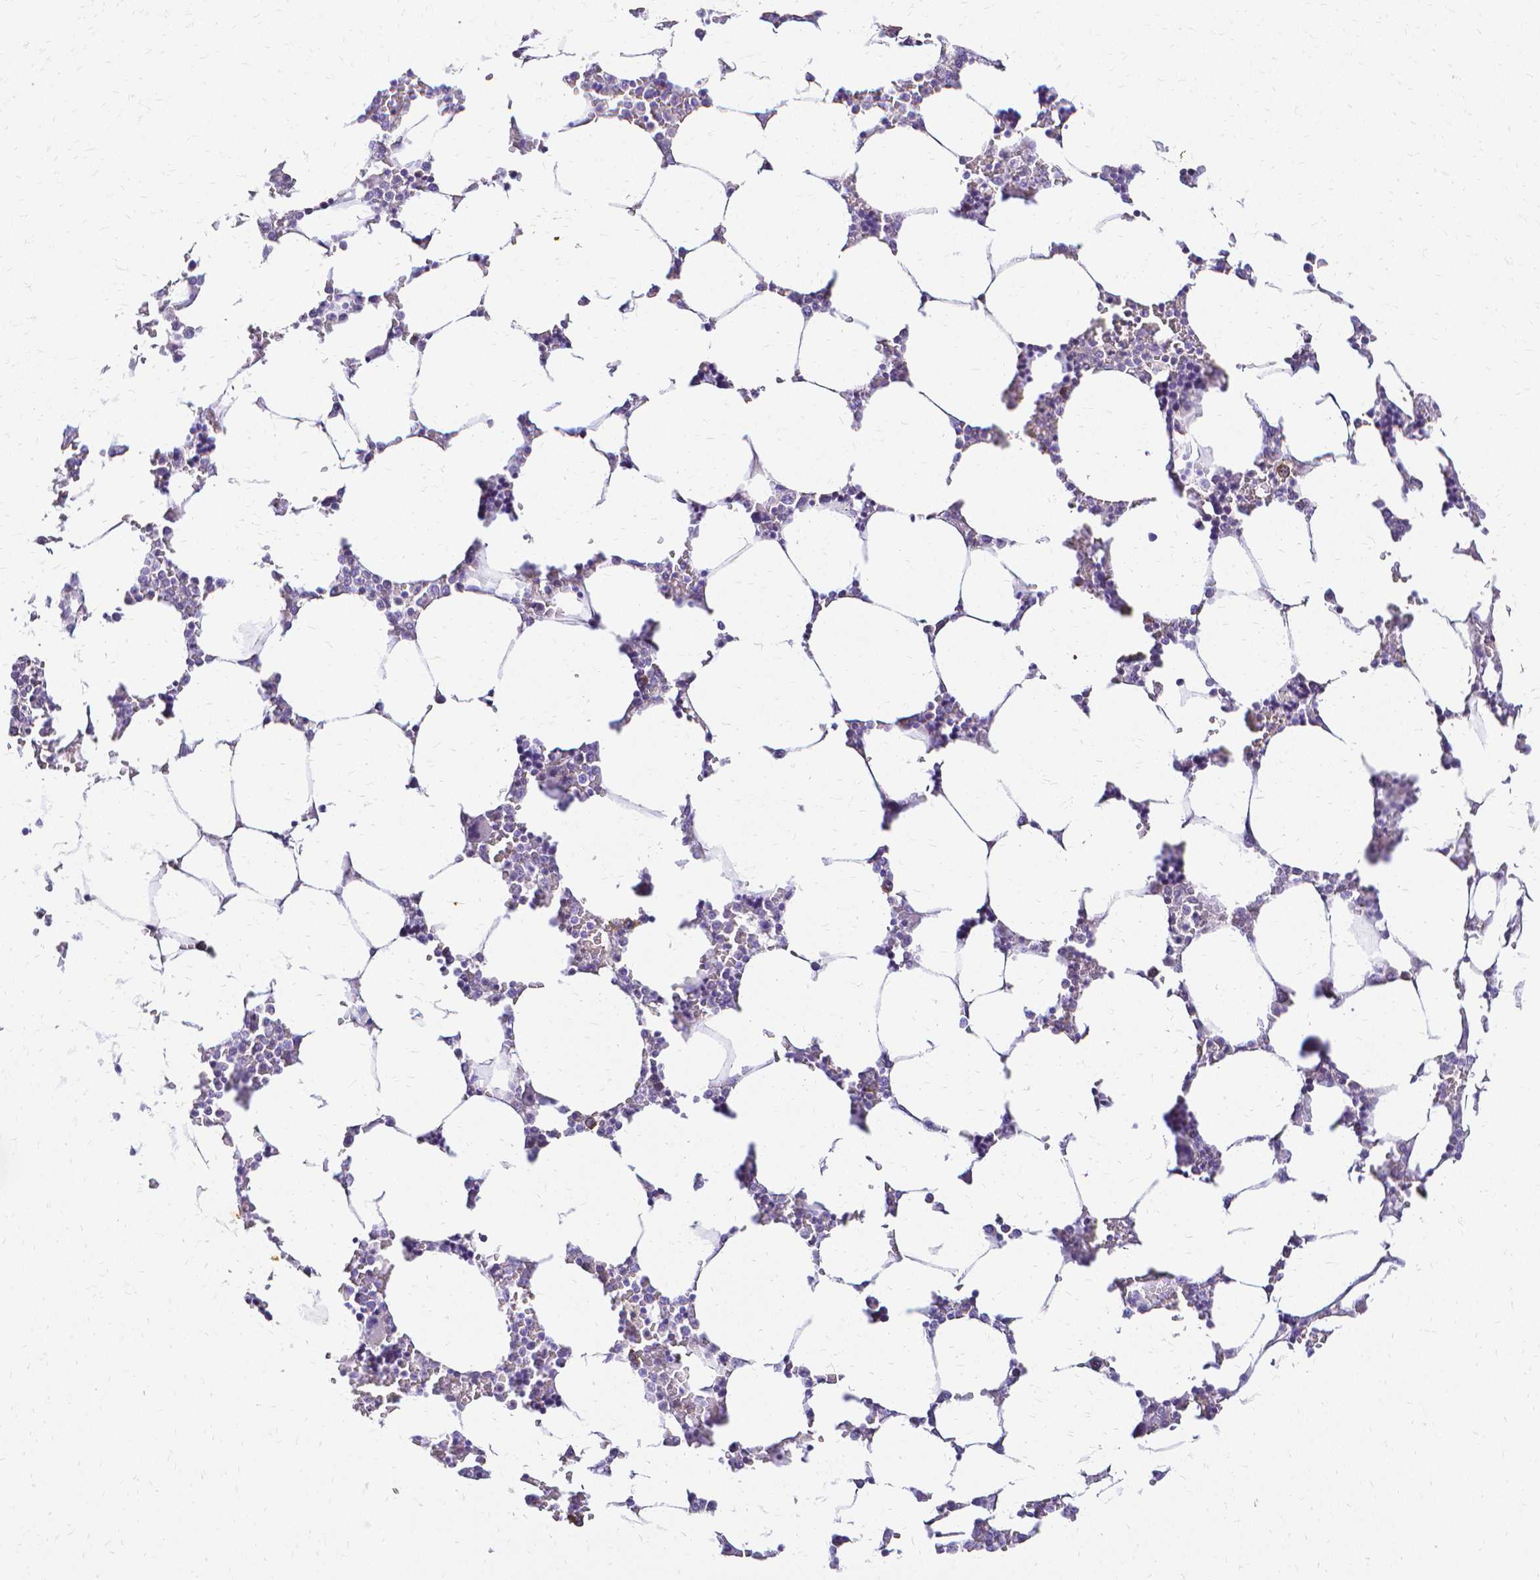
{"staining": {"intensity": "negative", "quantity": "none", "location": "none"}, "tissue": "bone marrow", "cell_type": "Hematopoietic cells", "image_type": "normal", "snomed": [{"axis": "morphology", "description": "Normal tissue, NOS"}, {"axis": "topography", "description": "Bone marrow"}], "caption": "Immunohistochemical staining of normal bone marrow reveals no significant expression in hematopoietic cells.", "gene": "CCNB1", "patient": {"sex": "male", "age": 64}}